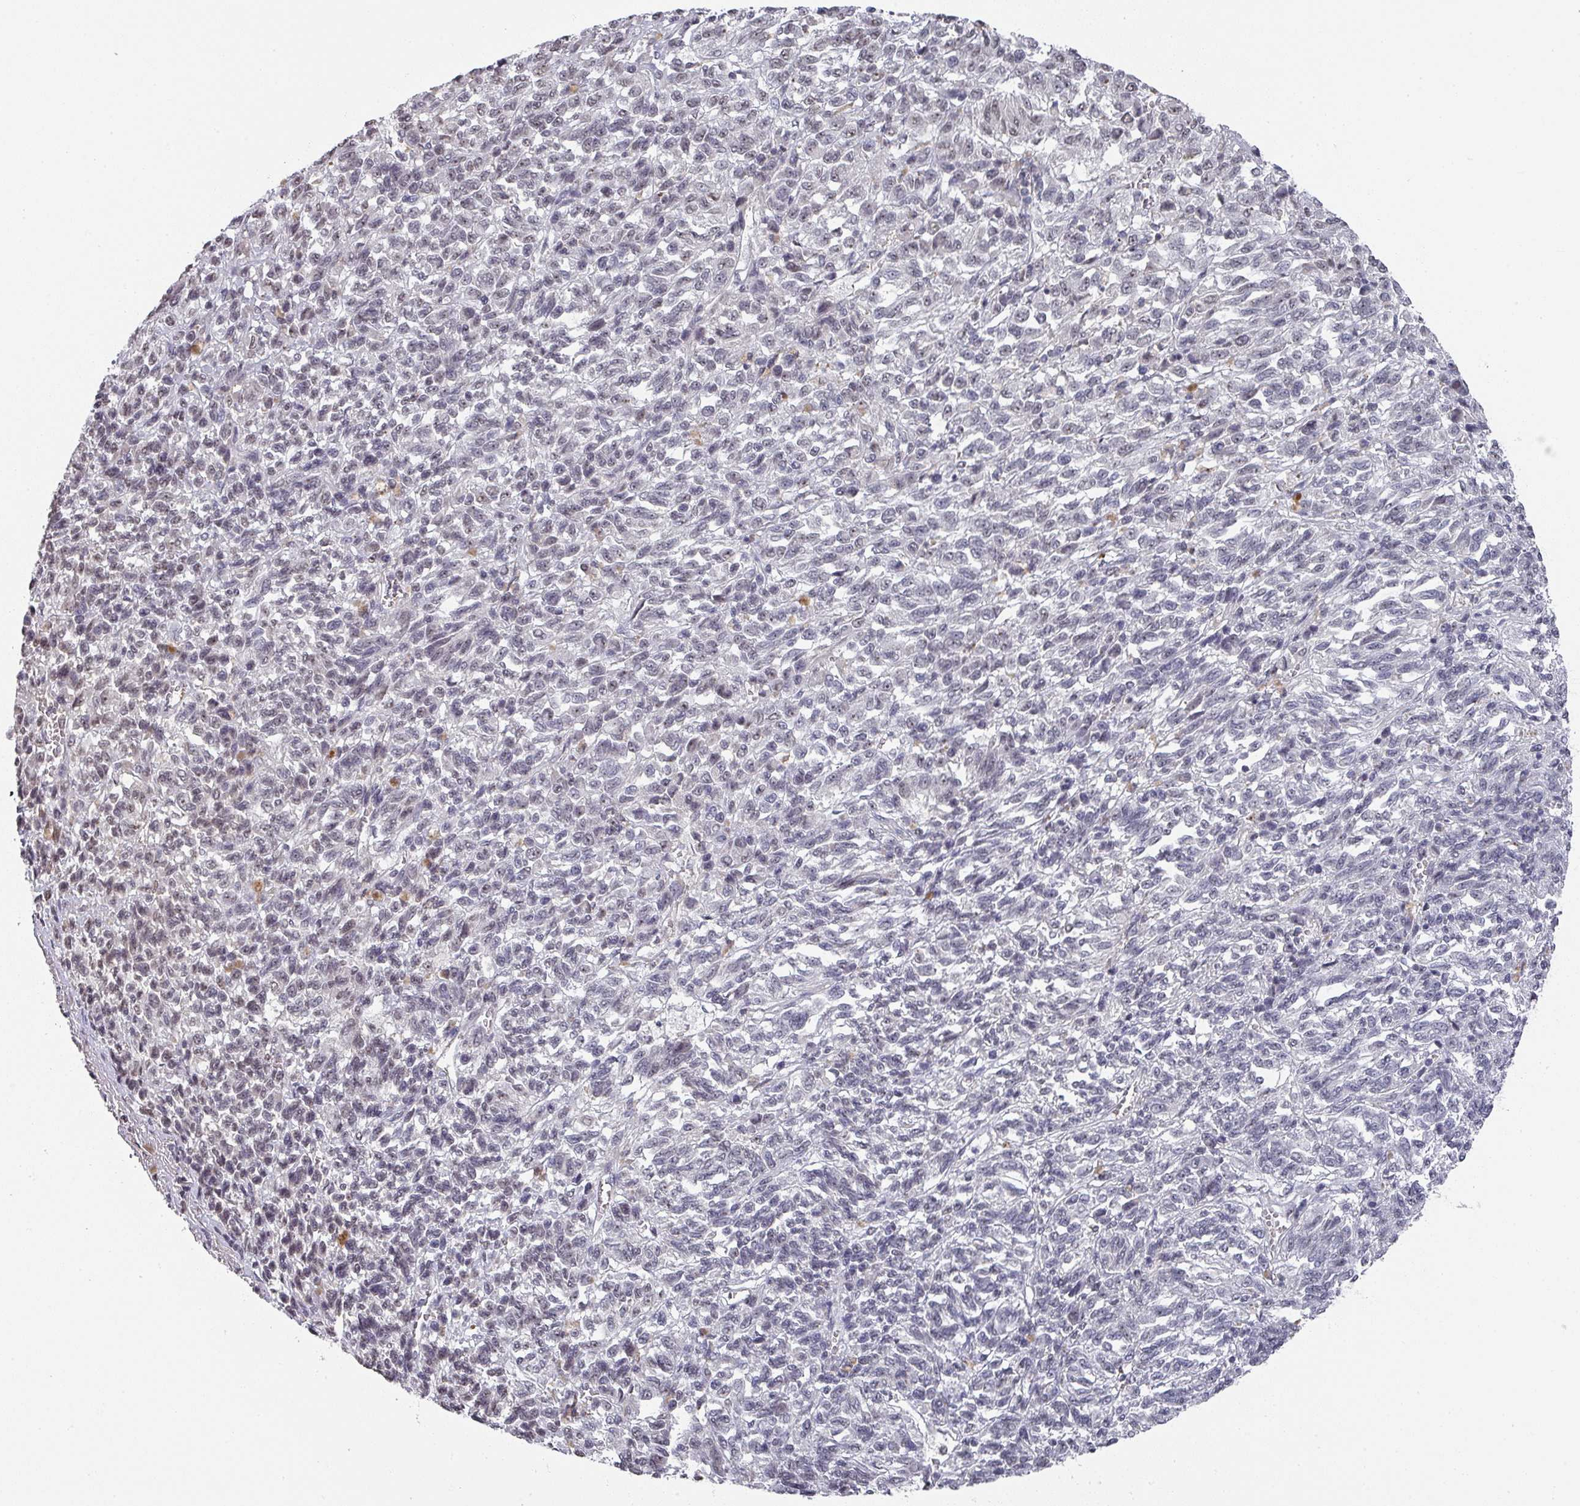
{"staining": {"intensity": "weak", "quantity": "<25%", "location": "nuclear"}, "tissue": "melanoma", "cell_type": "Tumor cells", "image_type": "cancer", "snomed": [{"axis": "morphology", "description": "Malignant melanoma, Metastatic site"}, {"axis": "topography", "description": "Lung"}], "caption": "The immunohistochemistry (IHC) image has no significant staining in tumor cells of melanoma tissue.", "gene": "ZNF654", "patient": {"sex": "male", "age": 64}}